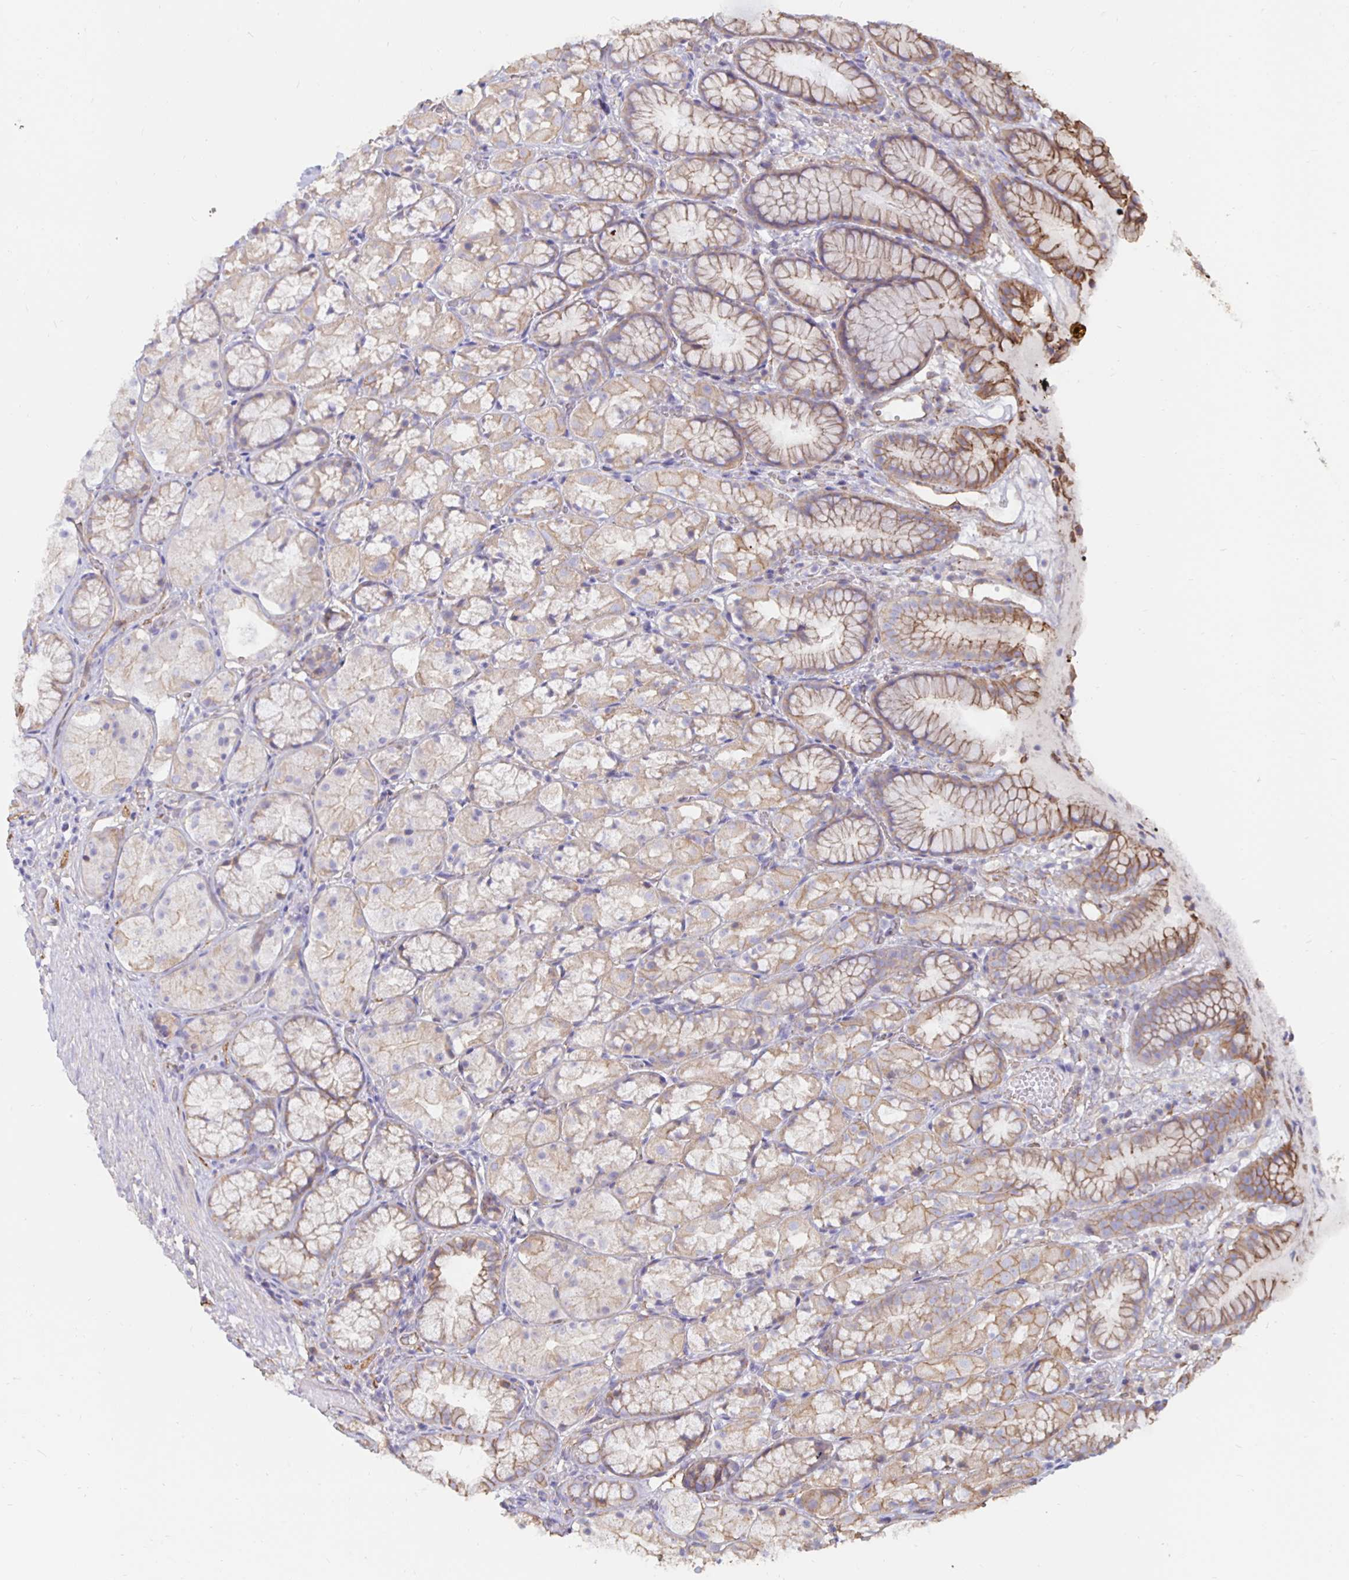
{"staining": {"intensity": "moderate", "quantity": "<25%", "location": "cytoplasmic/membranous"}, "tissue": "stomach", "cell_type": "Glandular cells", "image_type": "normal", "snomed": [{"axis": "morphology", "description": "Normal tissue, NOS"}, {"axis": "topography", "description": "Stomach"}], "caption": "Glandular cells exhibit low levels of moderate cytoplasmic/membranous staining in about <25% of cells in benign human stomach. The staining was performed using DAB (3,3'-diaminobenzidine), with brown indicating positive protein expression. Nuclei are stained blue with hematoxylin.", "gene": "ARHGEF39", "patient": {"sex": "male", "age": 70}}